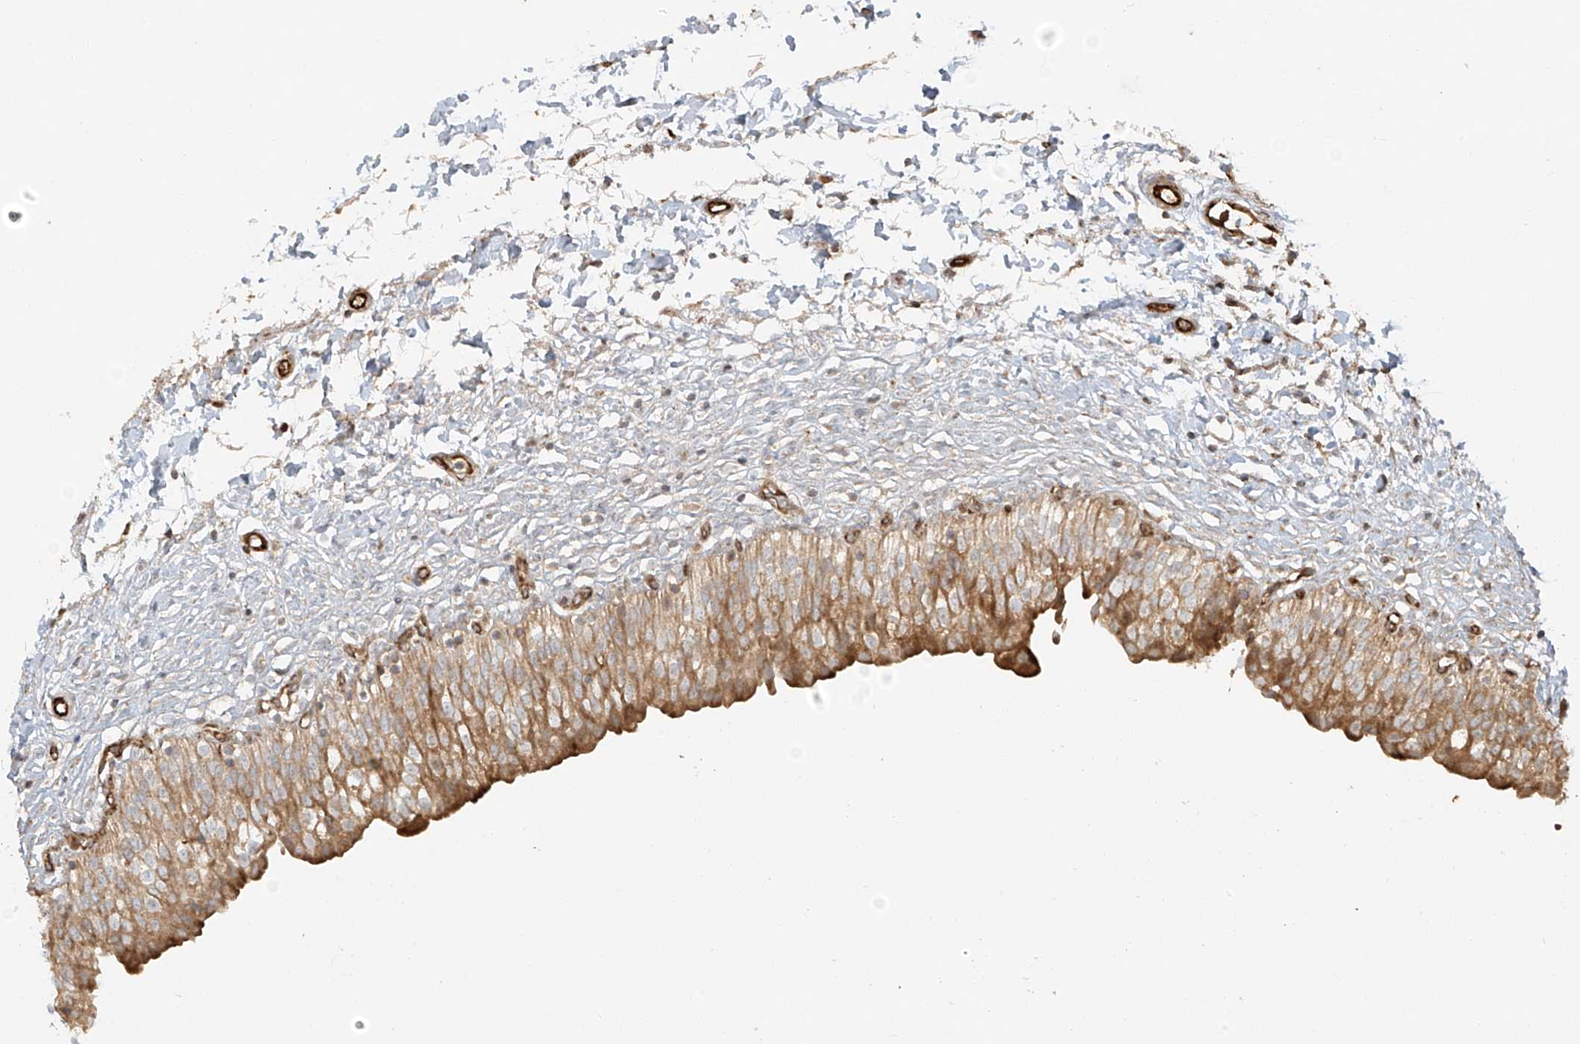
{"staining": {"intensity": "moderate", "quantity": ">75%", "location": "cytoplasmic/membranous"}, "tissue": "urinary bladder", "cell_type": "Urothelial cells", "image_type": "normal", "snomed": [{"axis": "morphology", "description": "Normal tissue, NOS"}, {"axis": "topography", "description": "Urinary bladder"}], "caption": "A histopathology image showing moderate cytoplasmic/membranous positivity in approximately >75% of urothelial cells in benign urinary bladder, as visualized by brown immunohistochemical staining.", "gene": "MIPEP", "patient": {"sex": "male", "age": 55}}